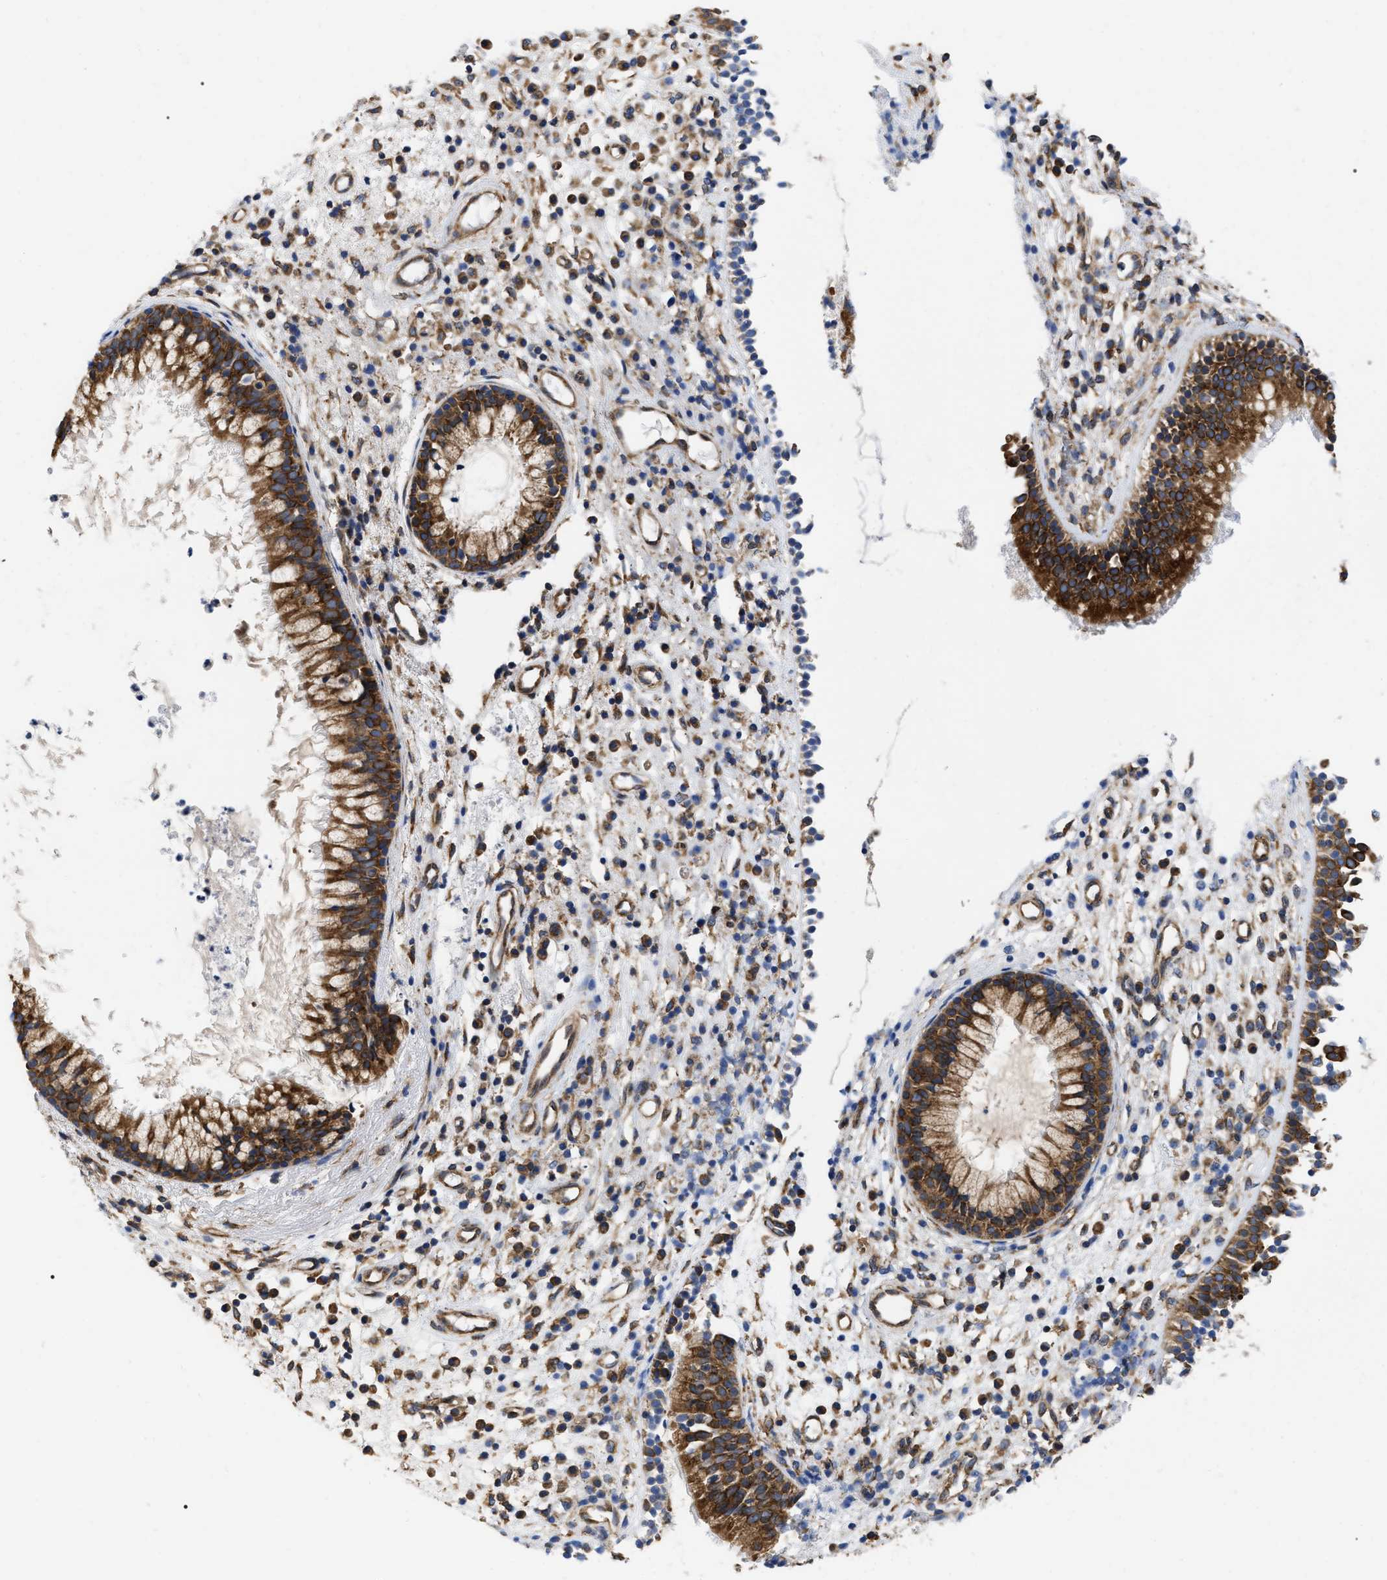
{"staining": {"intensity": "strong", "quantity": ">75%", "location": "cytoplasmic/membranous"}, "tissue": "nasopharynx", "cell_type": "Respiratory epithelial cells", "image_type": "normal", "snomed": [{"axis": "morphology", "description": "Normal tissue, NOS"}, {"axis": "topography", "description": "Nasopharynx"}], "caption": "Immunohistochemical staining of benign nasopharynx shows high levels of strong cytoplasmic/membranous expression in approximately >75% of respiratory epithelial cells. (DAB IHC with brightfield microscopy, high magnification).", "gene": "FAM120A", "patient": {"sex": "male", "age": 21}}